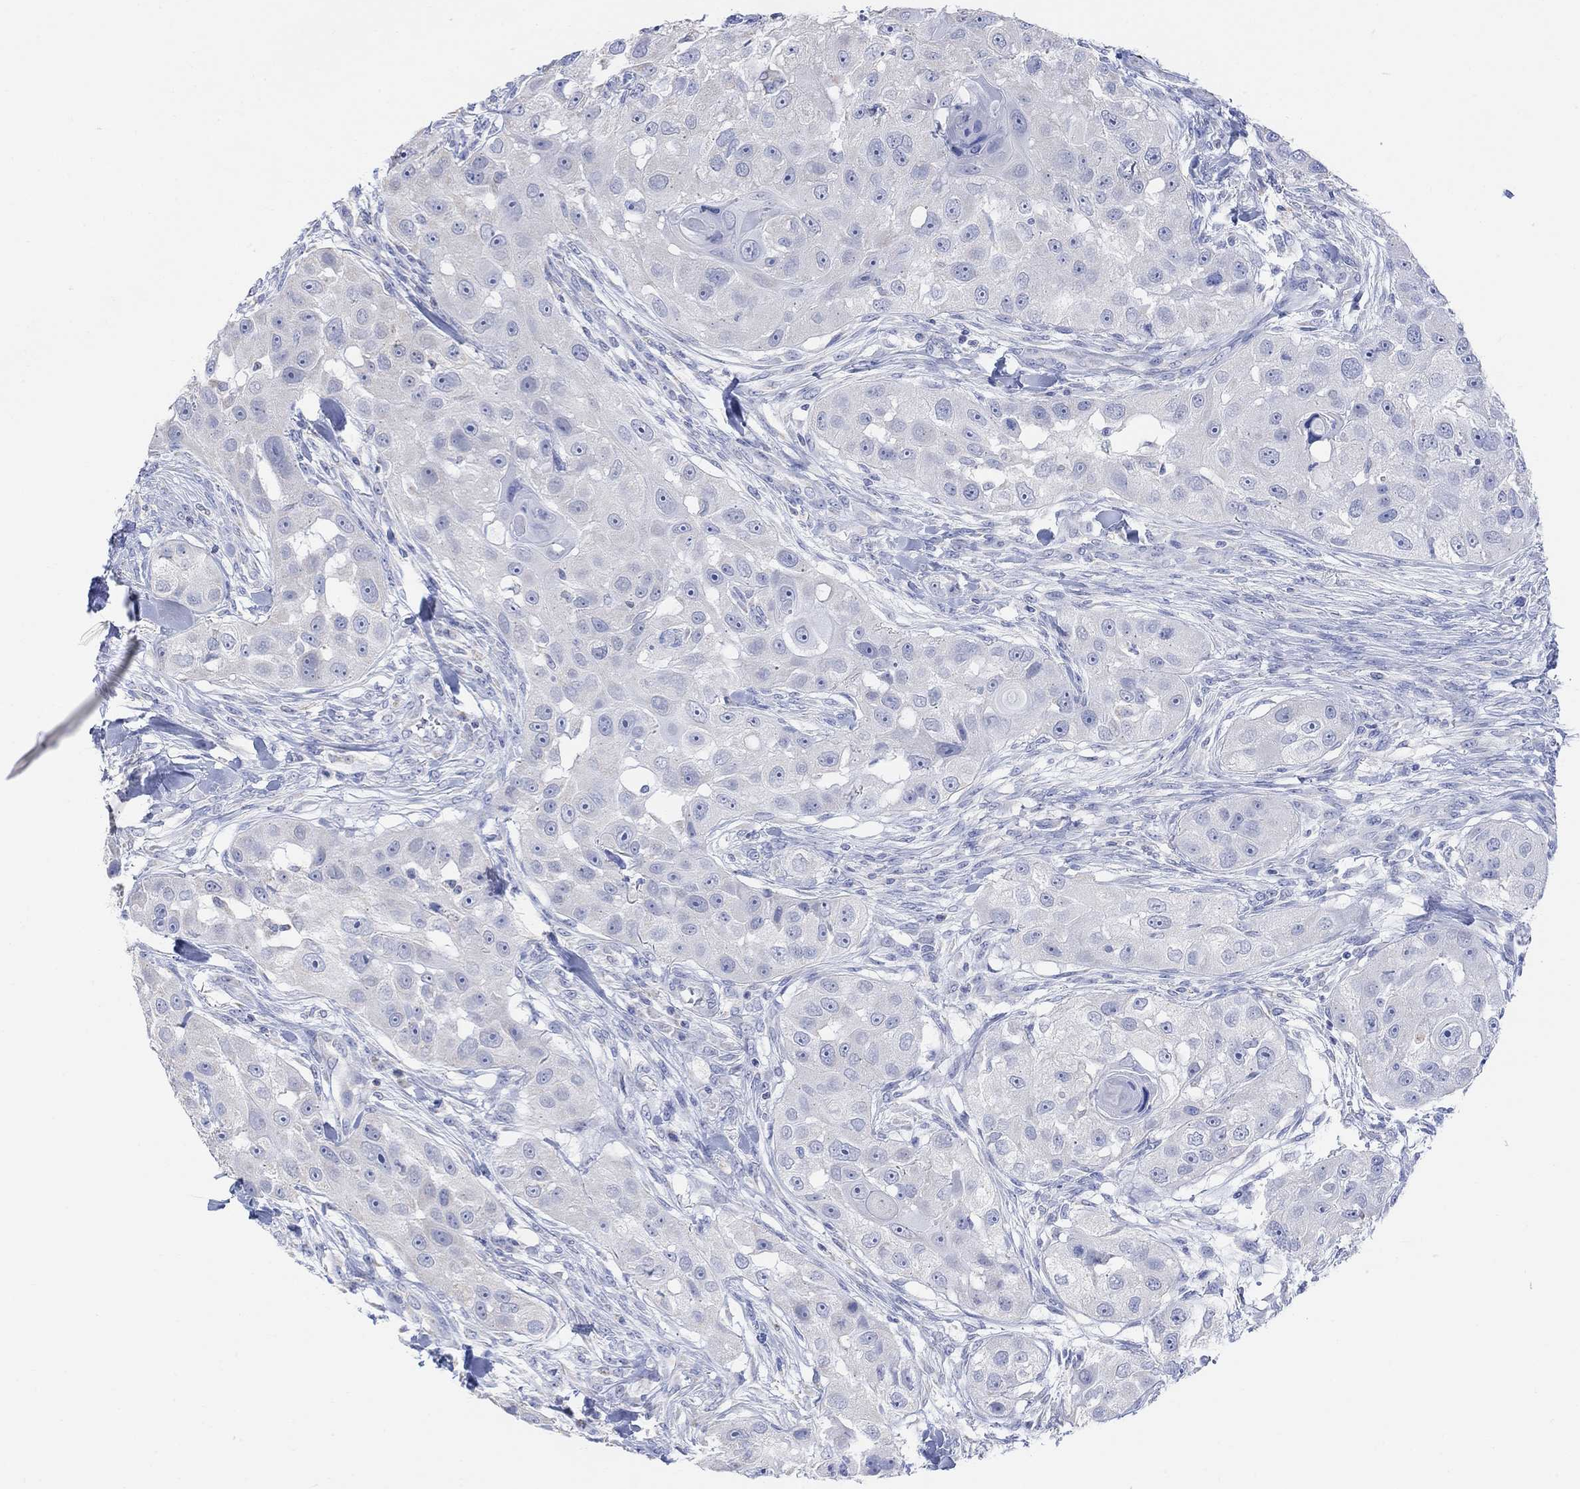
{"staining": {"intensity": "negative", "quantity": "none", "location": "none"}, "tissue": "head and neck cancer", "cell_type": "Tumor cells", "image_type": "cancer", "snomed": [{"axis": "morphology", "description": "Squamous cell carcinoma, NOS"}, {"axis": "topography", "description": "Head-Neck"}], "caption": "Head and neck cancer (squamous cell carcinoma) stained for a protein using immunohistochemistry (IHC) displays no positivity tumor cells.", "gene": "SYT12", "patient": {"sex": "male", "age": 51}}